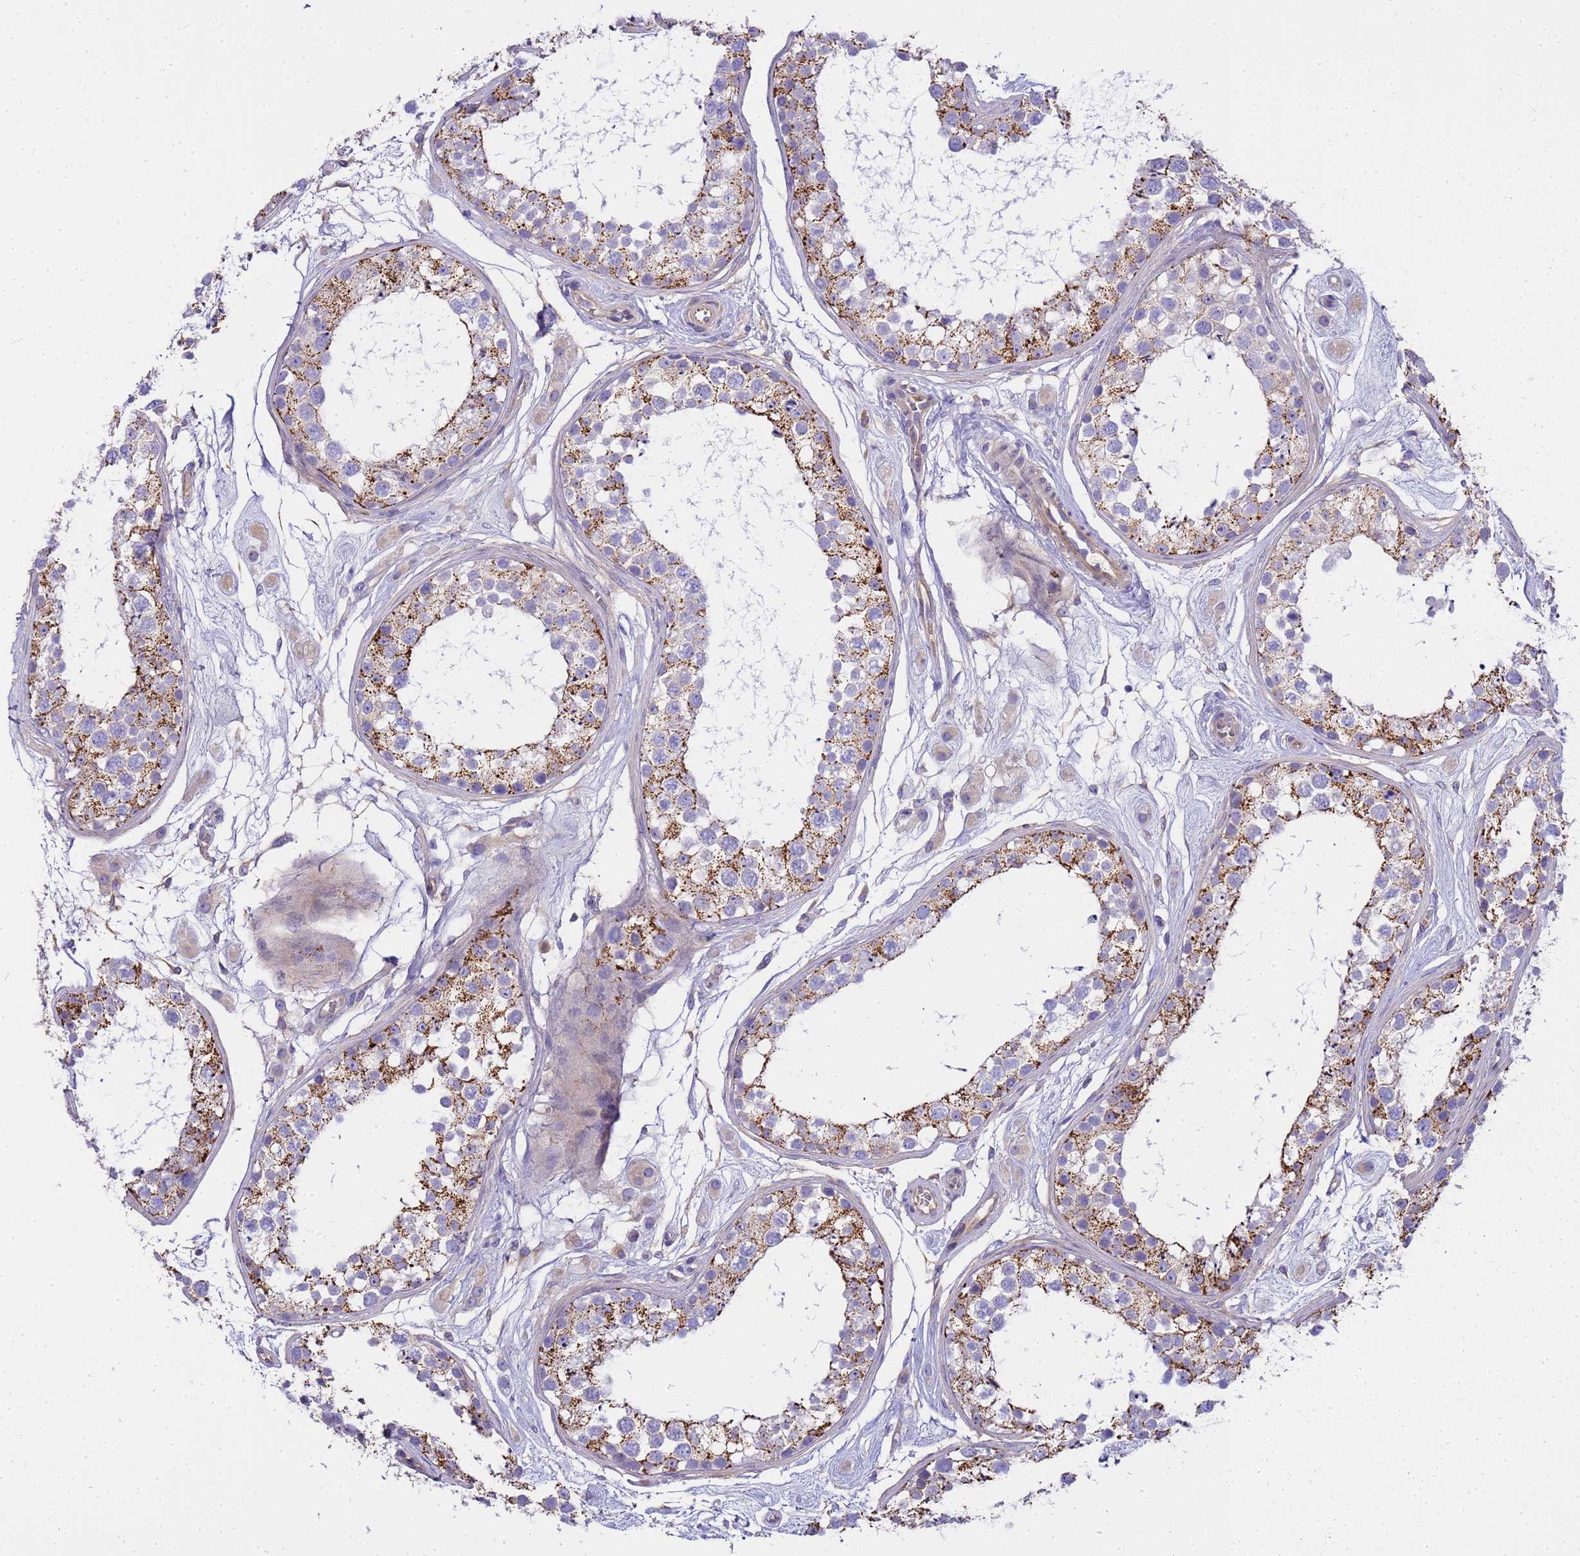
{"staining": {"intensity": "strong", "quantity": "25%-75%", "location": "cytoplasmic/membranous"}, "tissue": "testis", "cell_type": "Cells in seminiferous ducts", "image_type": "normal", "snomed": [{"axis": "morphology", "description": "Normal tissue, NOS"}, {"axis": "topography", "description": "Testis"}], "caption": "Testis stained with immunohistochemistry (IHC) reveals strong cytoplasmic/membranous positivity in about 25%-75% of cells in seminiferous ducts. (IHC, brightfield microscopy, high magnification).", "gene": "RIPPLY2", "patient": {"sex": "male", "age": 25}}